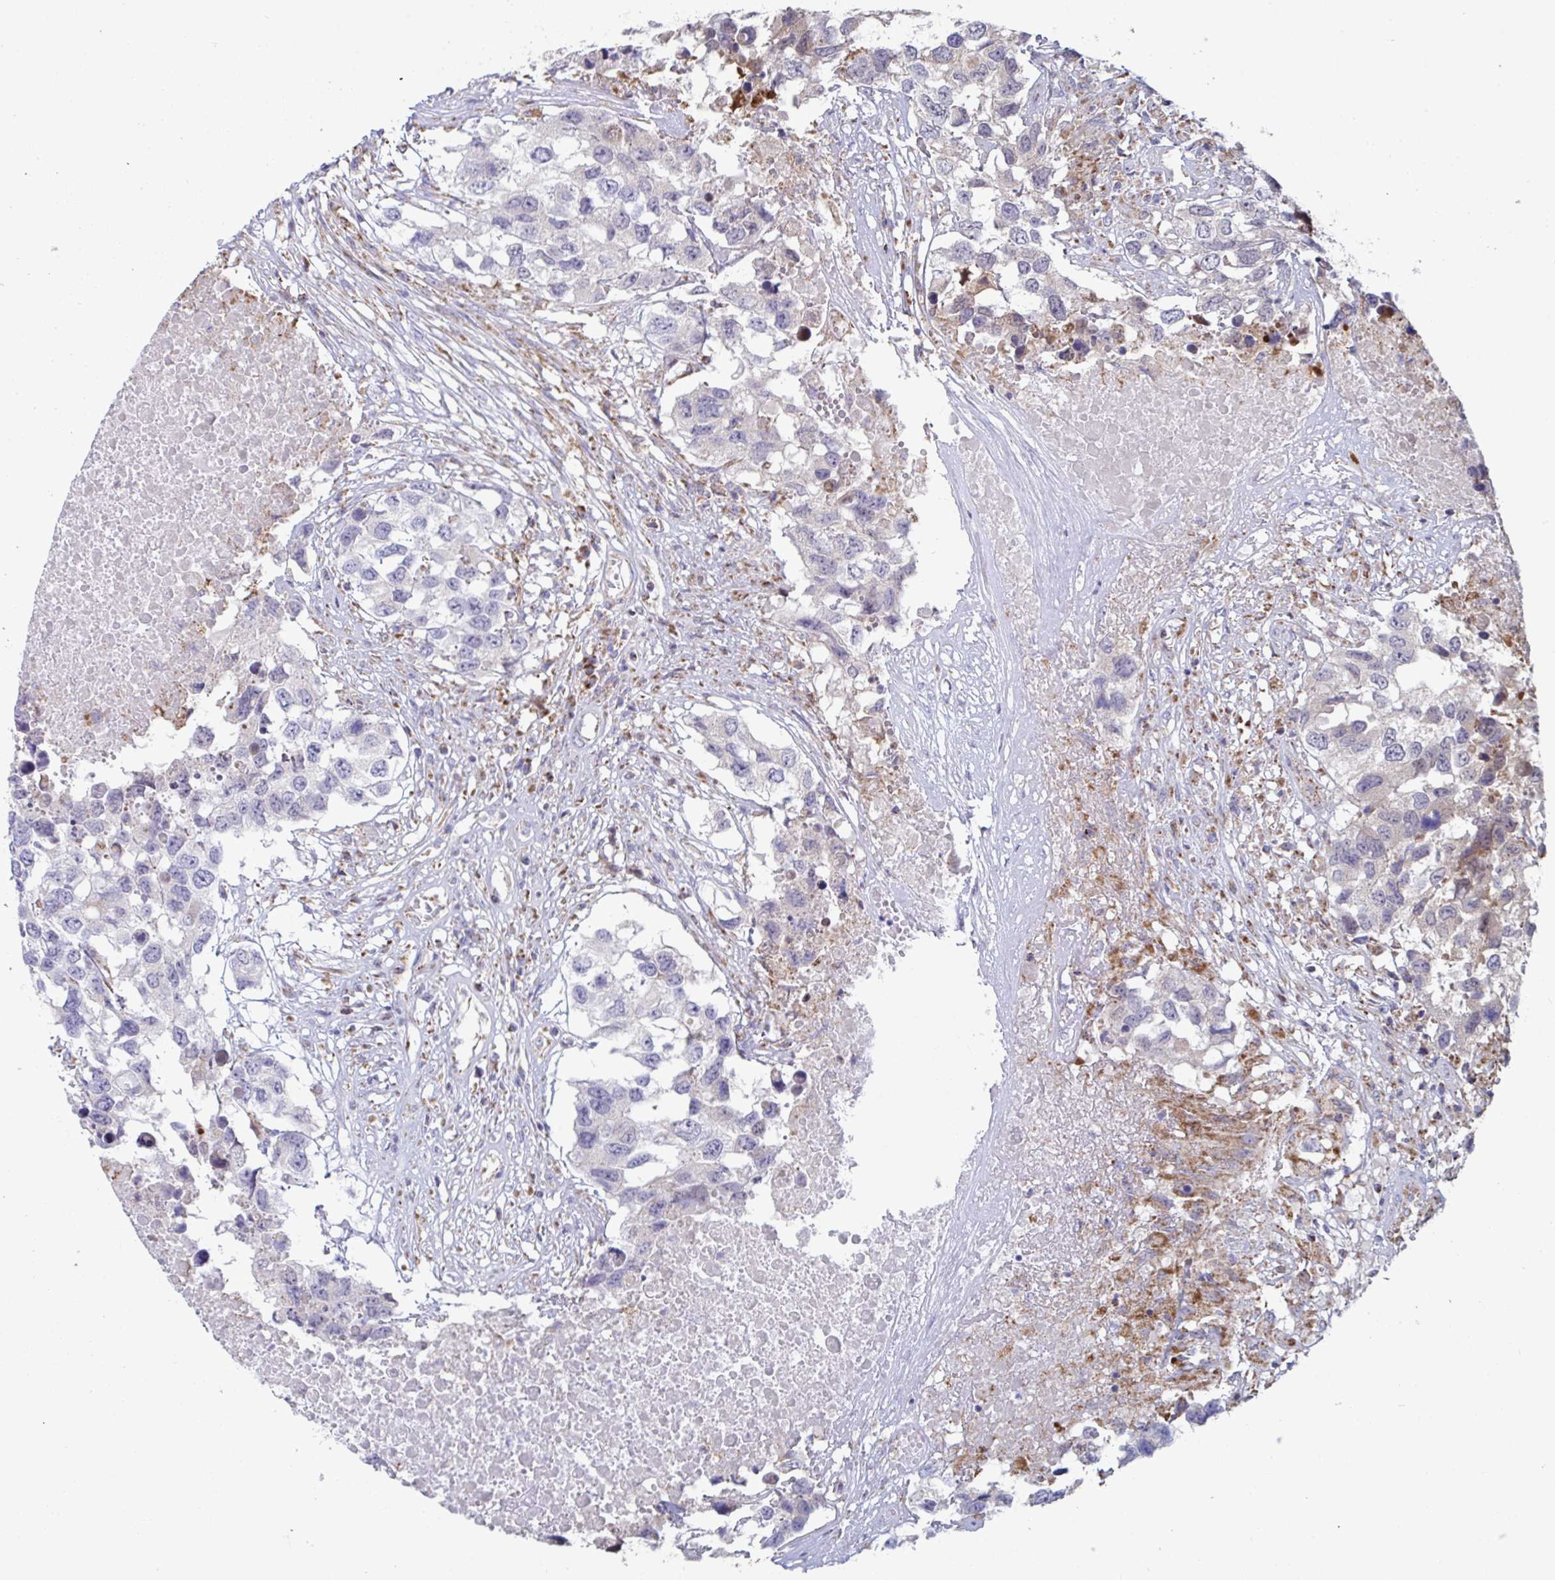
{"staining": {"intensity": "weak", "quantity": "<25%", "location": "cytoplasmic/membranous"}, "tissue": "testis cancer", "cell_type": "Tumor cells", "image_type": "cancer", "snomed": [{"axis": "morphology", "description": "Carcinoma, Embryonal, NOS"}, {"axis": "topography", "description": "Testis"}], "caption": "Photomicrograph shows no significant protein positivity in tumor cells of testis cancer (embryonal carcinoma).", "gene": "BCAT2", "patient": {"sex": "male", "age": 83}}